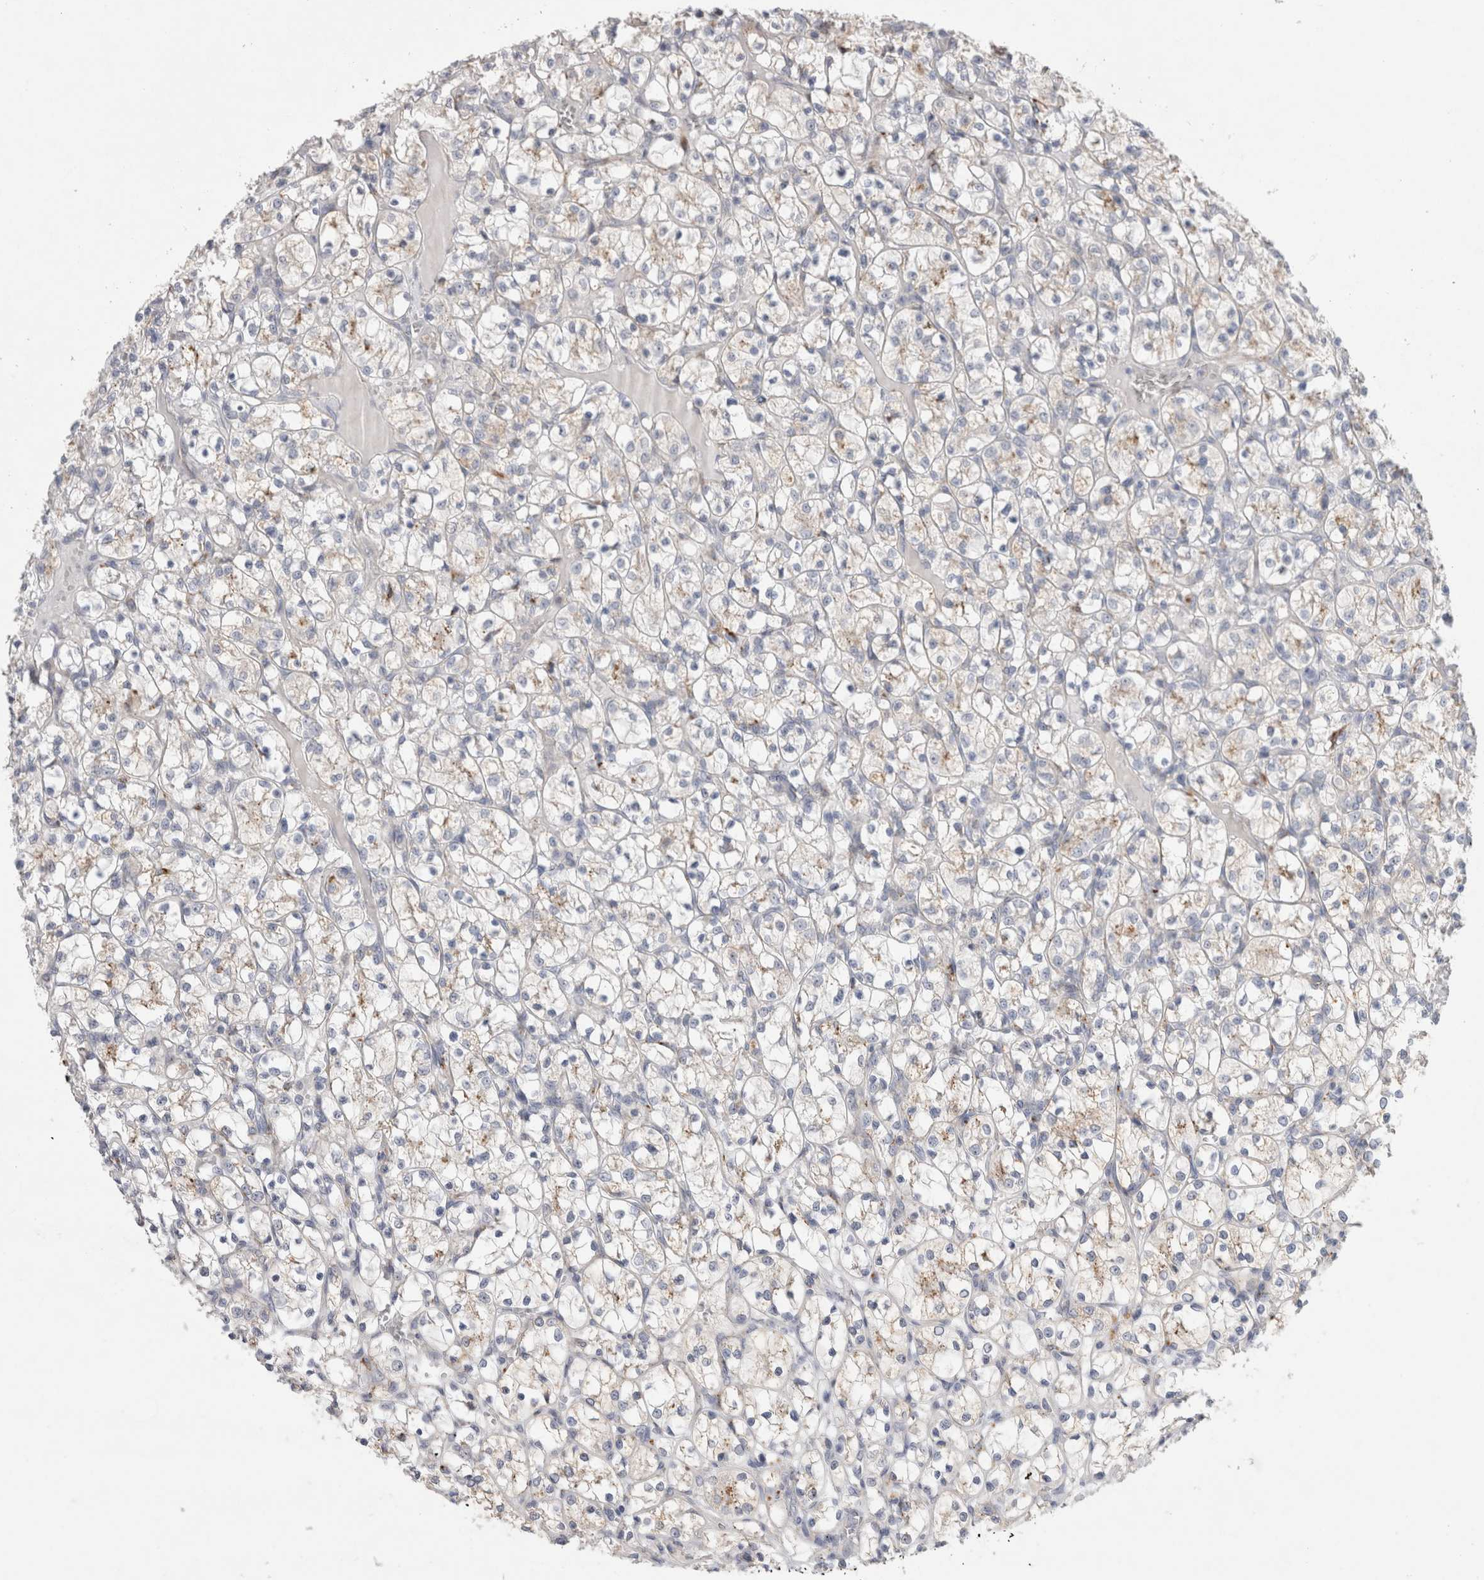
{"staining": {"intensity": "weak", "quantity": "<25%", "location": "cytoplasmic/membranous"}, "tissue": "renal cancer", "cell_type": "Tumor cells", "image_type": "cancer", "snomed": [{"axis": "morphology", "description": "Adenocarcinoma, NOS"}, {"axis": "topography", "description": "Kidney"}], "caption": "This is an immunohistochemistry micrograph of adenocarcinoma (renal). There is no expression in tumor cells.", "gene": "GAA", "patient": {"sex": "female", "age": 69}}